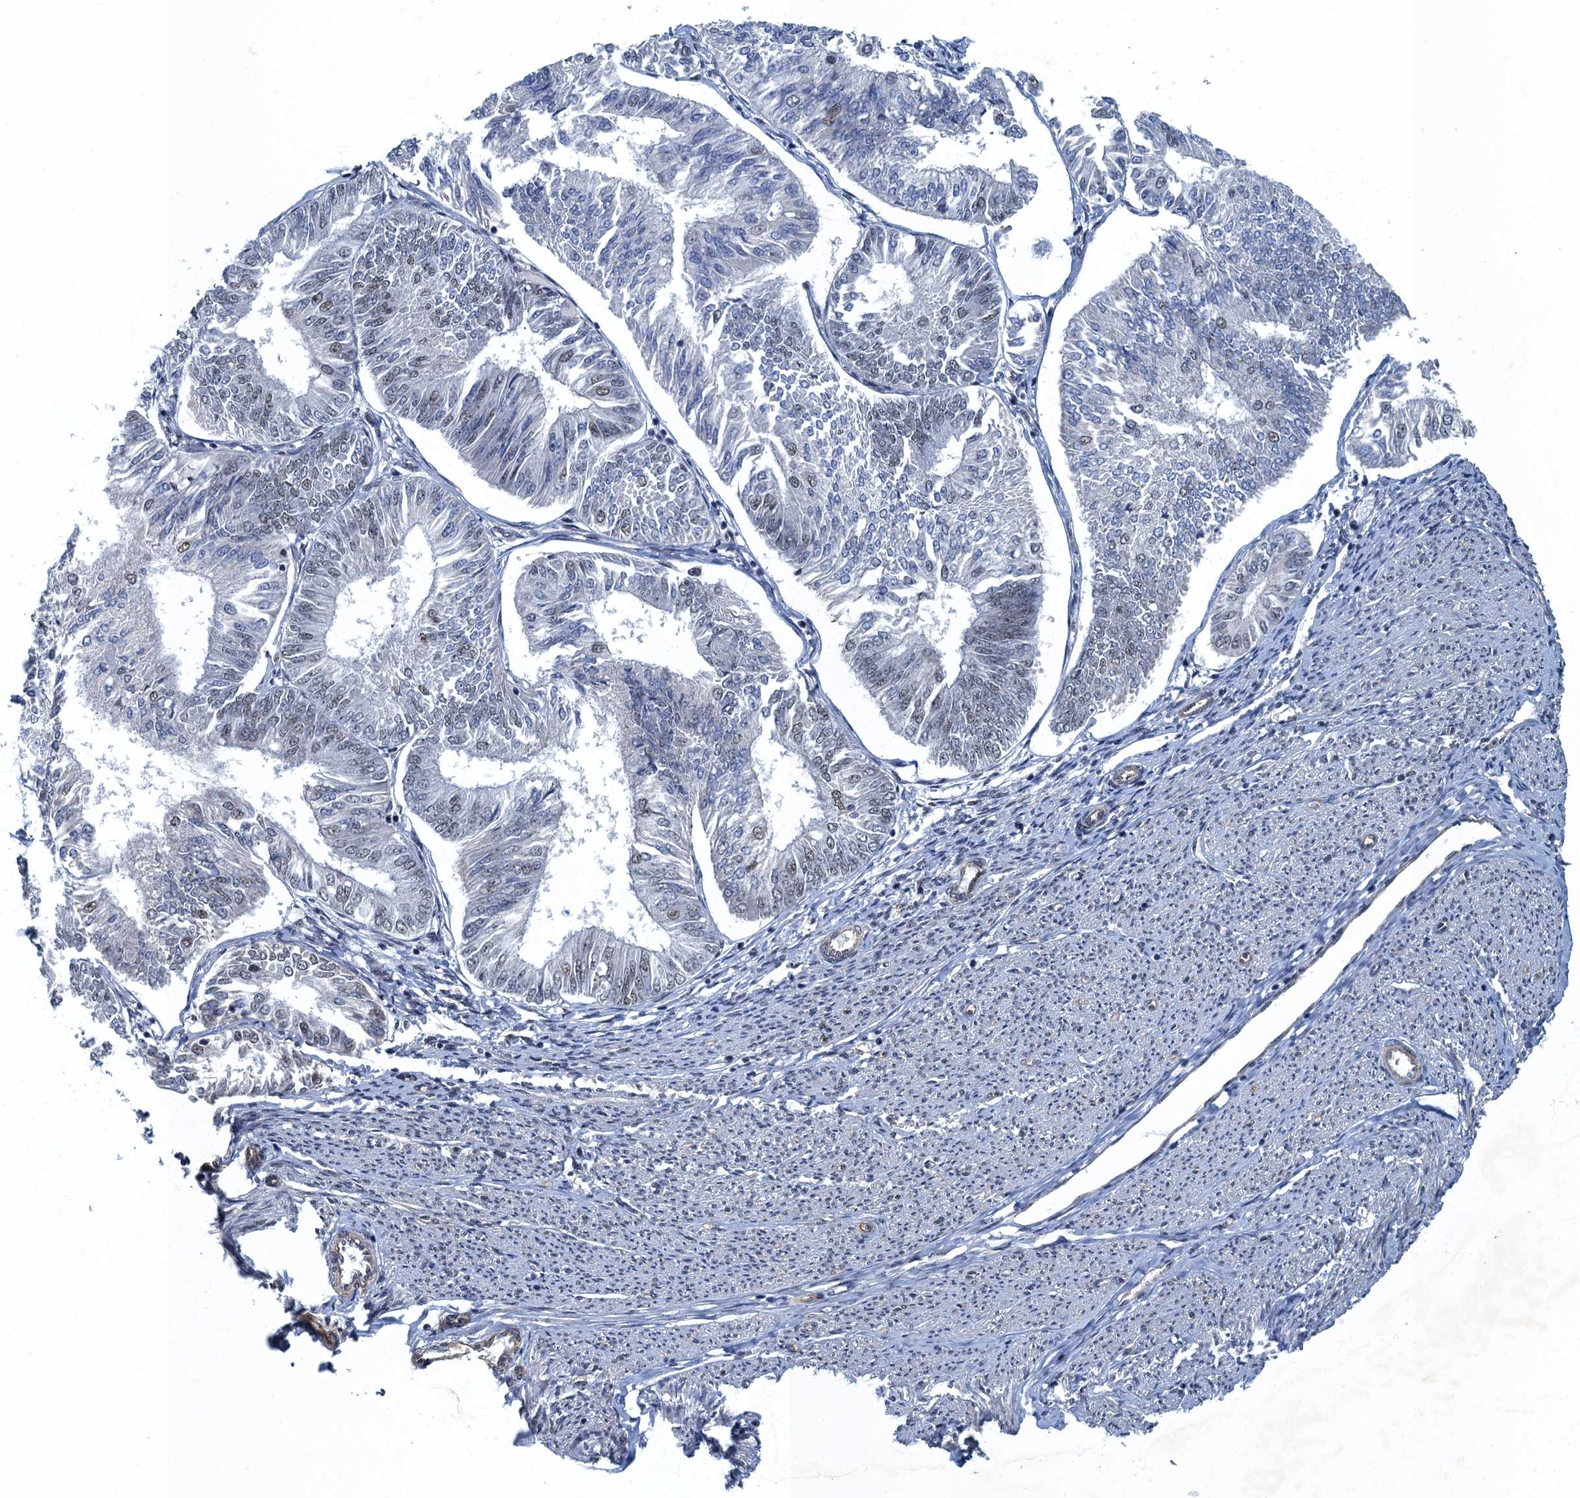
{"staining": {"intensity": "weak", "quantity": "<25%", "location": "nuclear"}, "tissue": "endometrial cancer", "cell_type": "Tumor cells", "image_type": "cancer", "snomed": [{"axis": "morphology", "description": "Adenocarcinoma, NOS"}, {"axis": "topography", "description": "Endometrium"}], "caption": "Endometrial cancer (adenocarcinoma) was stained to show a protein in brown. There is no significant staining in tumor cells.", "gene": "GADL1", "patient": {"sex": "female", "age": 58}}